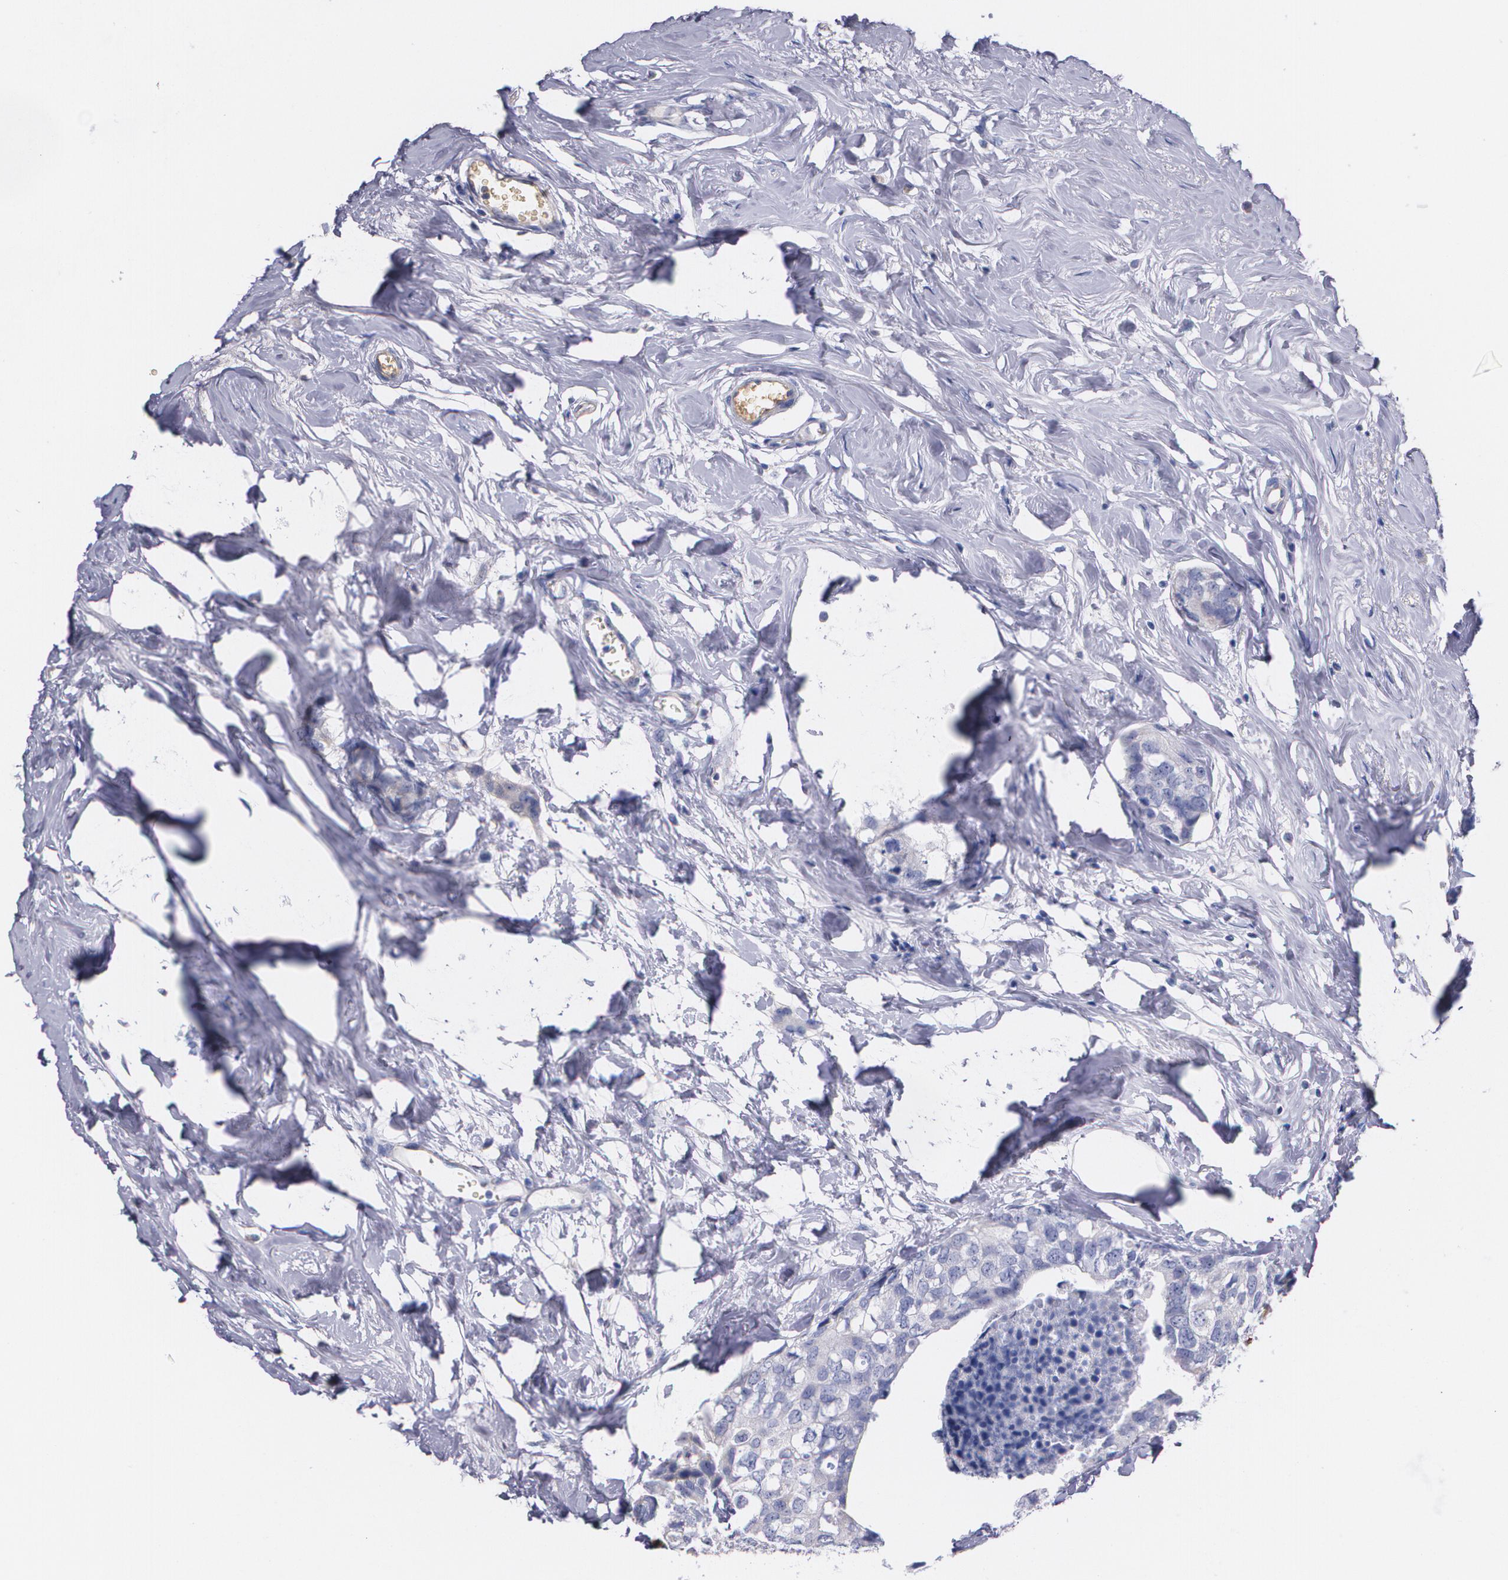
{"staining": {"intensity": "weak", "quantity": "<25%", "location": "cytoplasmic/membranous"}, "tissue": "breast cancer", "cell_type": "Tumor cells", "image_type": "cancer", "snomed": [{"axis": "morphology", "description": "Normal tissue, NOS"}, {"axis": "morphology", "description": "Duct carcinoma"}, {"axis": "topography", "description": "Breast"}], "caption": "Breast cancer (invasive ductal carcinoma) stained for a protein using immunohistochemistry (IHC) displays no staining tumor cells.", "gene": "AMBP", "patient": {"sex": "female", "age": 50}}